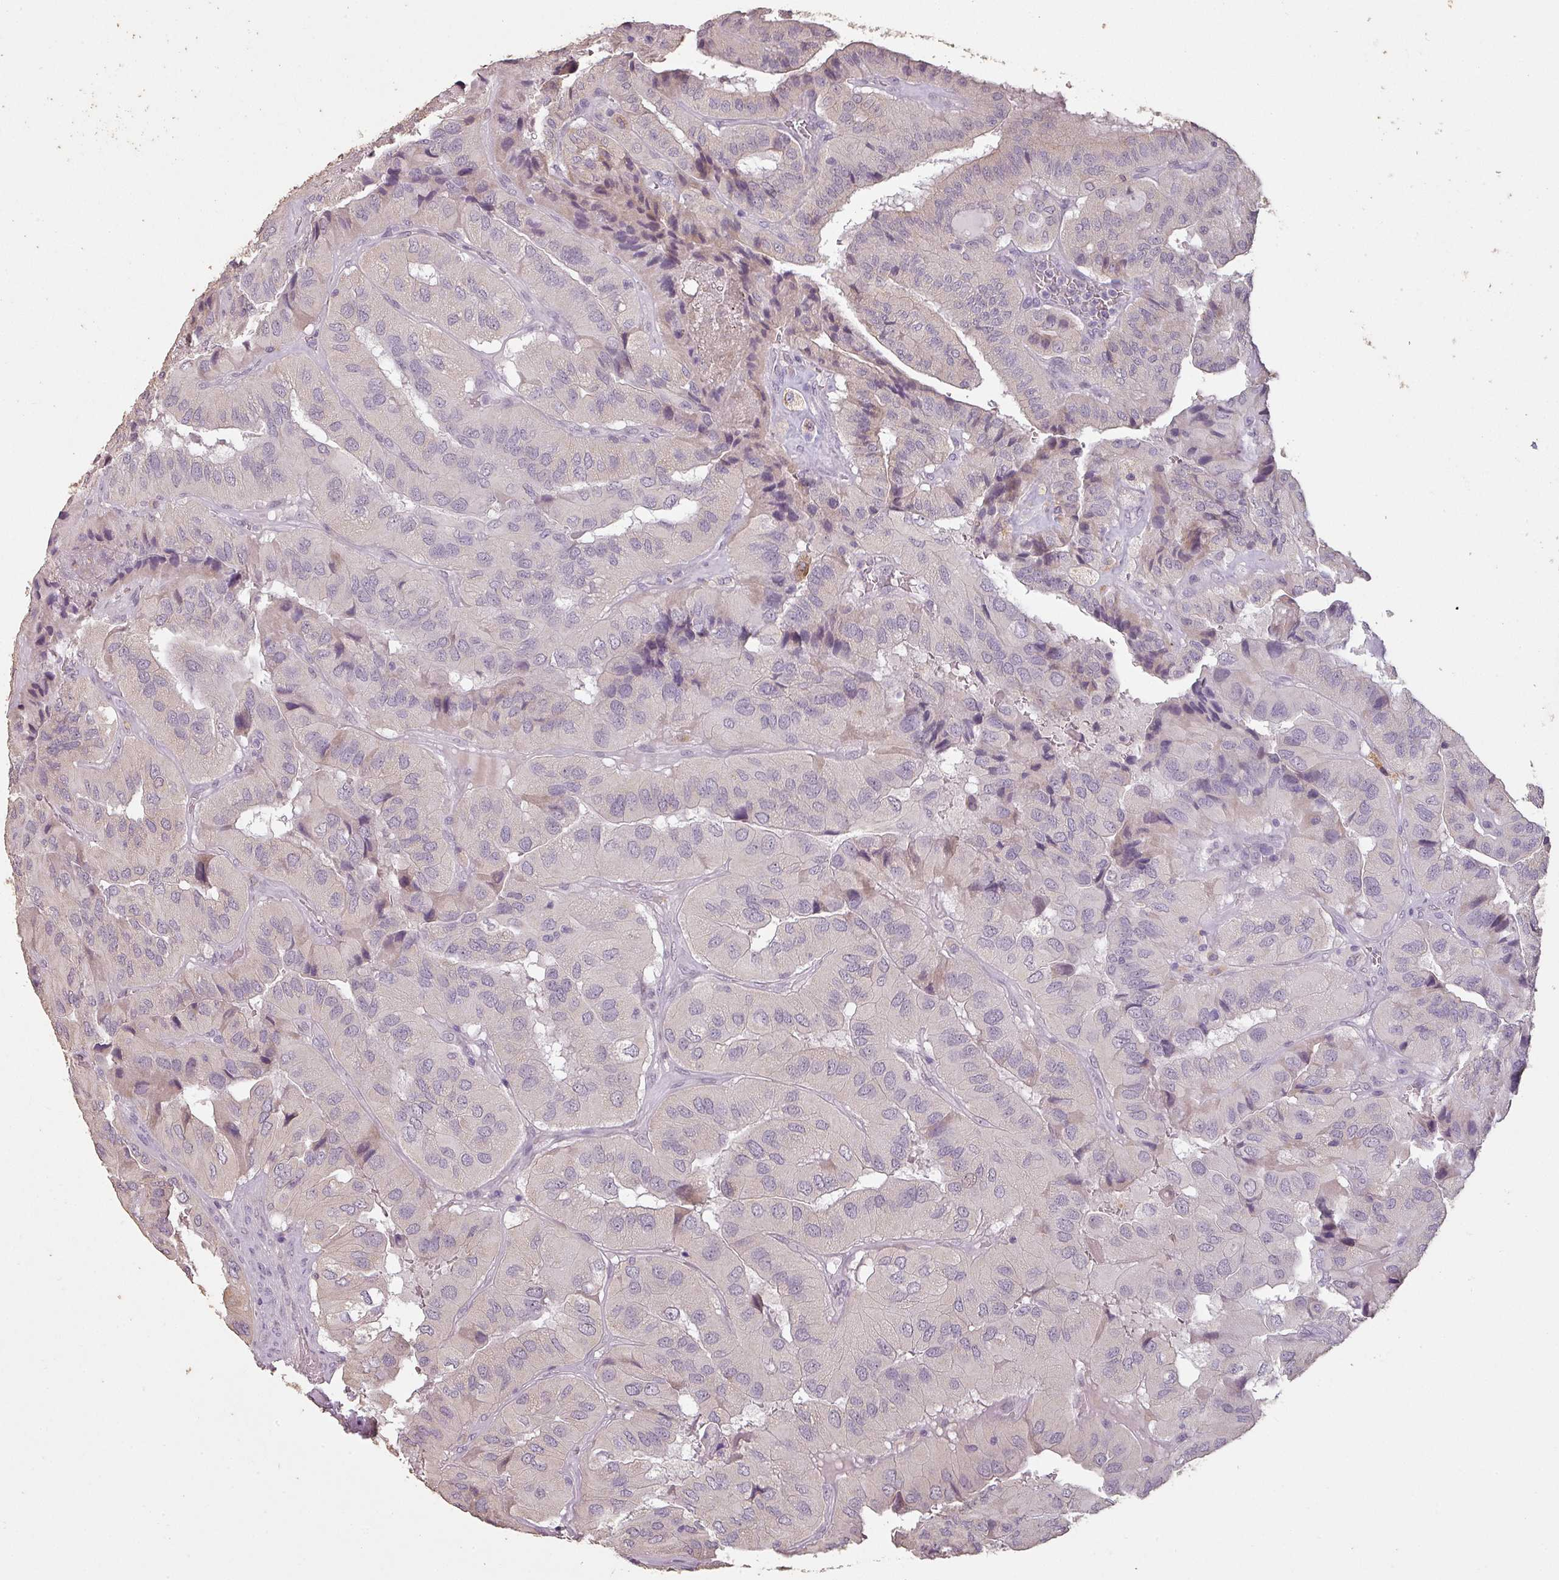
{"staining": {"intensity": "weak", "quantity": "<25%", "location": "cytoplasmic/membranous"}, "tissue": "thyroid cancer", "cell_type": "Tumor cells", "image_type": "cancer", "snomed": [{"axis": "morphology", "description": "Normal tissue, NOS"}, {"axis": "morphology", "description": "Papillary adenocarcinoma, NOS"}, {"axis": "topography", "description": "Thyroid gland"}], "caption": "This is an immunohistochemistry micrograph of human thyroid cancer. There is no positivity in tumor cells.", "gene": "LYPLA1", "patient": {"sex": "female", "age": 59}}